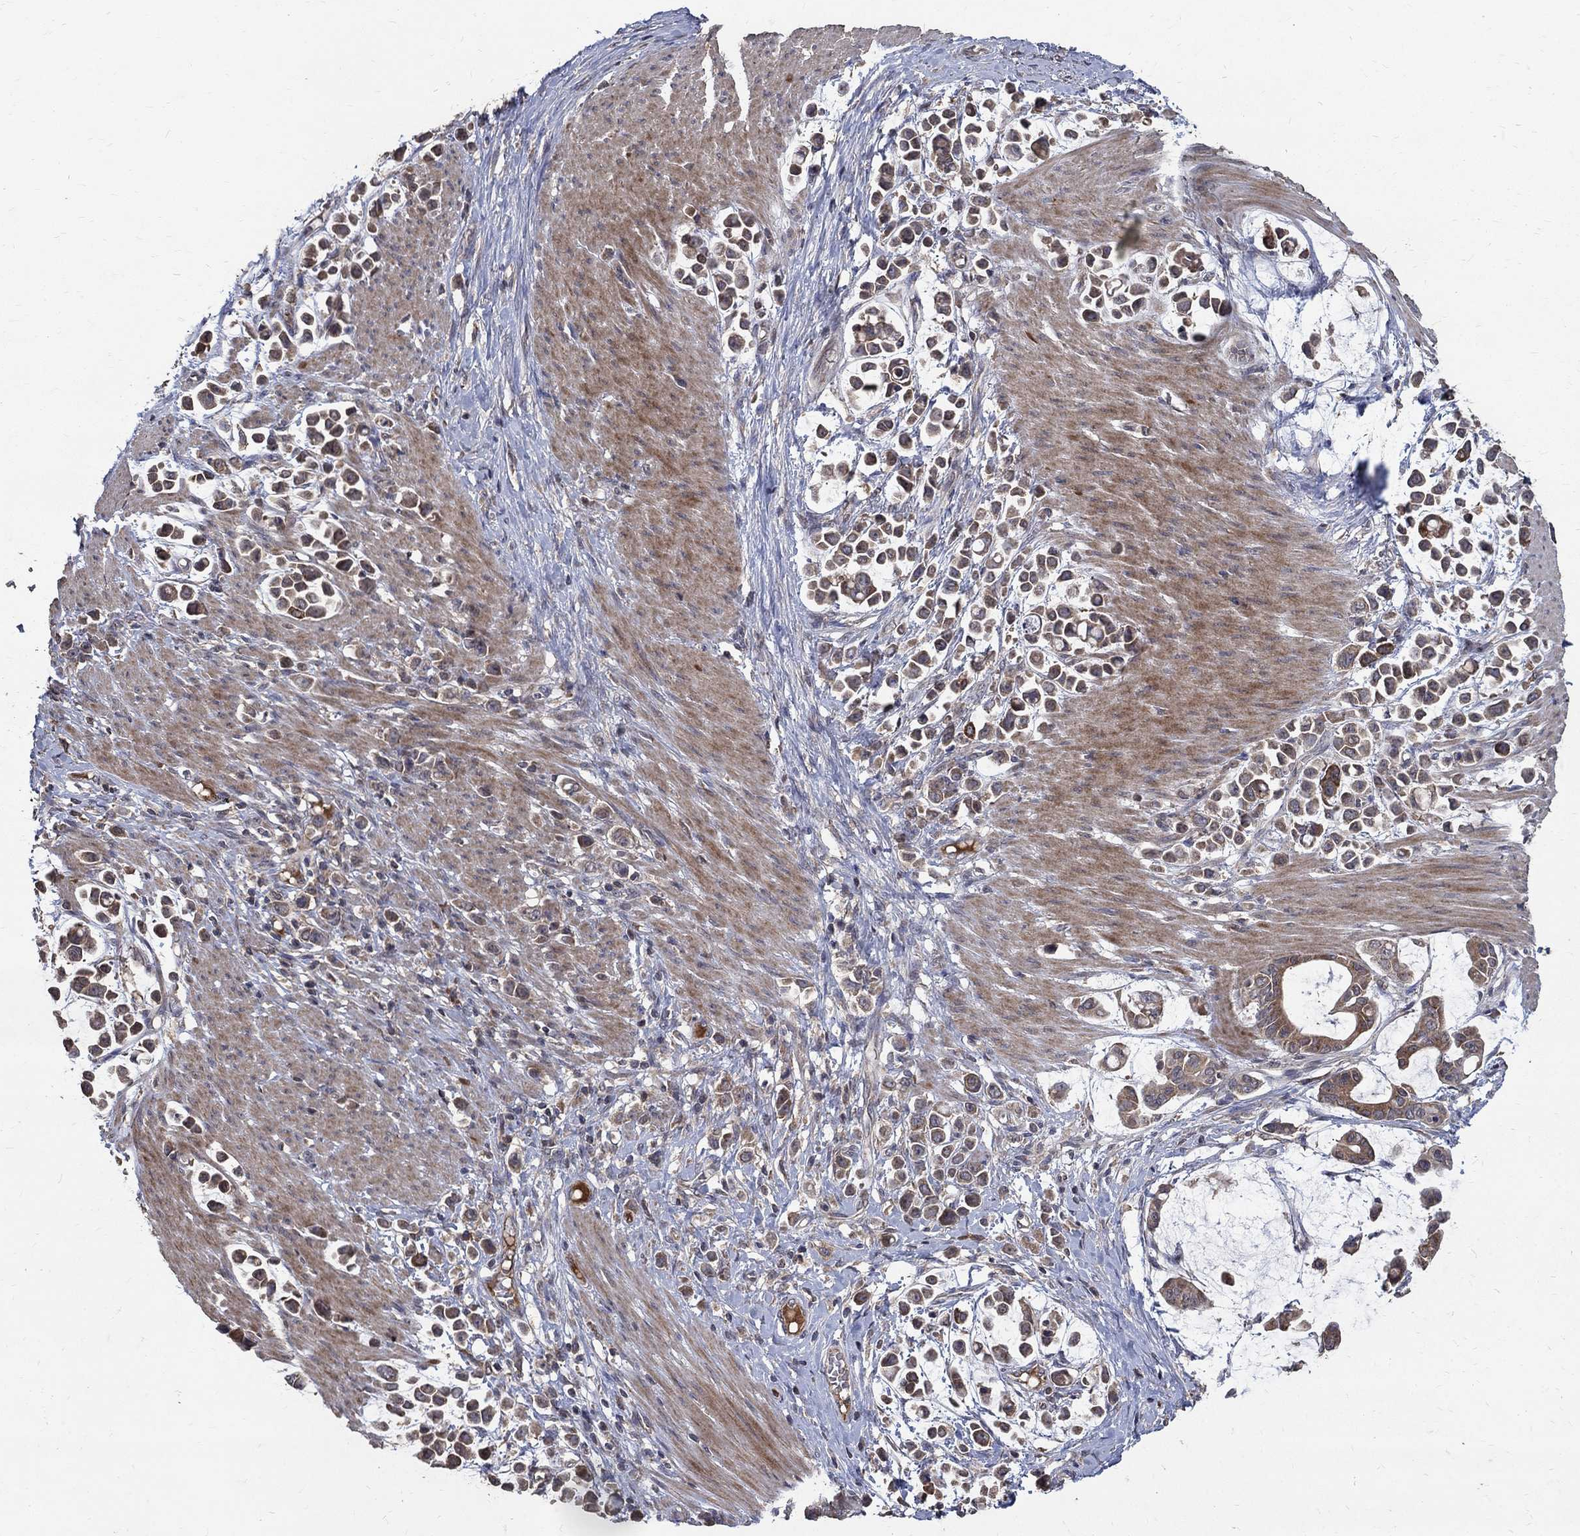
{"staining": {"intensity": "strong", "quantity": "<25%", "location": "cytoplasmic/membranous"}, "tissue": "stomach cancer", "cell_type": "Tumor cells", "image_type": "cancer", "snomed": [{"axis": "morphology", "description": "Adenocarcinoma, NOS"}, {"axis": "topography", "description": "Stomach"}], "caption": "Tumor cells show medium levels of strong cytoplasmic/membranous expression in about <25% of cells in human stomach cancer (adenocarcinoma).", "gene": "C17orf75", "patient": {"sex": "male", "age": 82}}